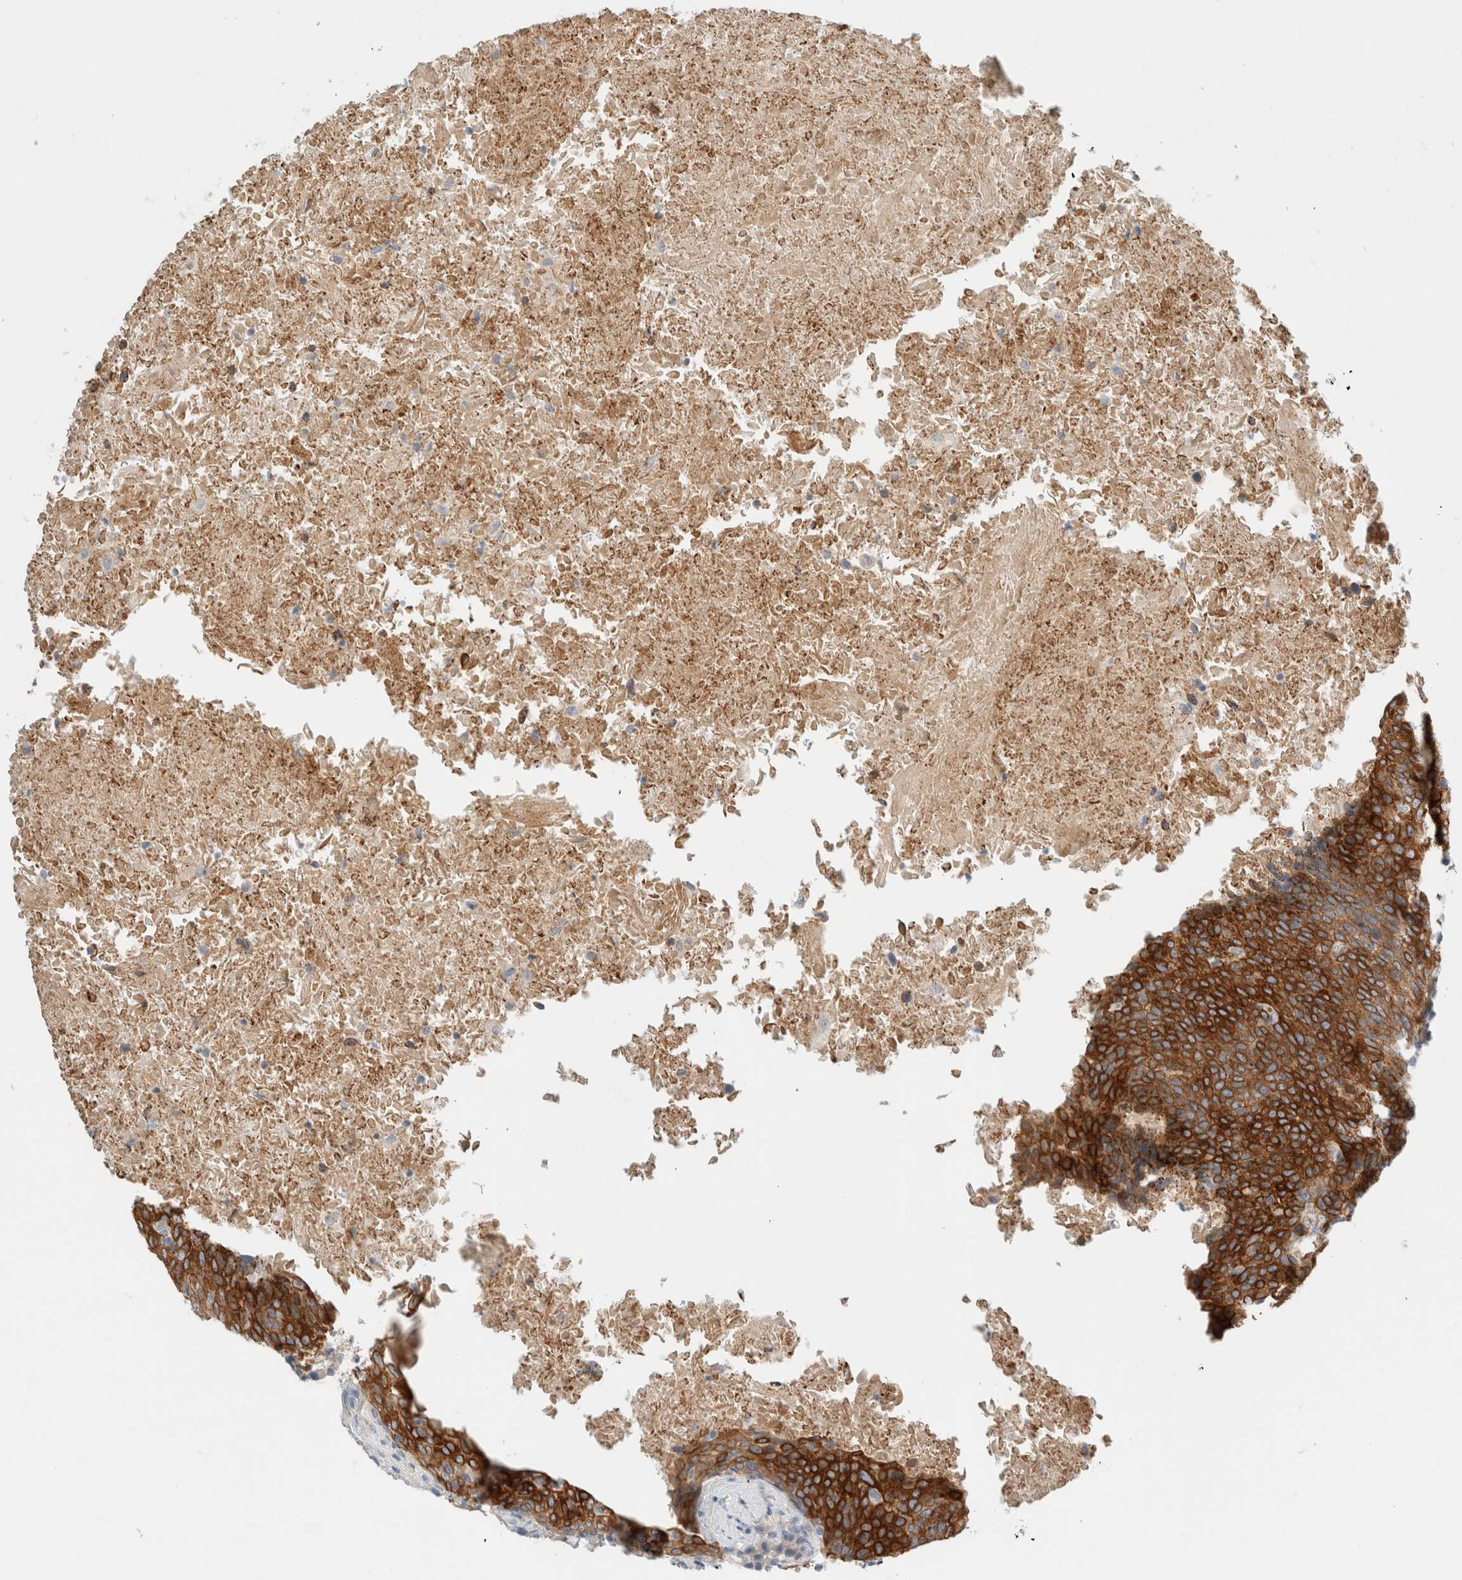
{"staining": {"intensity": "strong", "quantity": ">75%", "location": "cytoplasmic/membranous"}, "tissue": "head and neck cancer", "cell_type": "Tumor cells", "image_type": "cancer", "snomed": [{"axis": "morphology", "description": "Squamous cell carcinoma, NOS"}, {"axis": "morphology", "description": "Squamous cell carcinoma, metastatic, NOS"}, {"axis": "topography", "description": "Lymph node"}, {"axis": "topography", "description": "Head-Neck"}], "caption": "Protein staining of squamous cell carcinoma (head and neck) tissue exhibits strong cytoplasmic/membranous expression in about >75% of tumor cells.", "gene": "SDR16C5", "patient": {"sex": "male", "age": 62}}